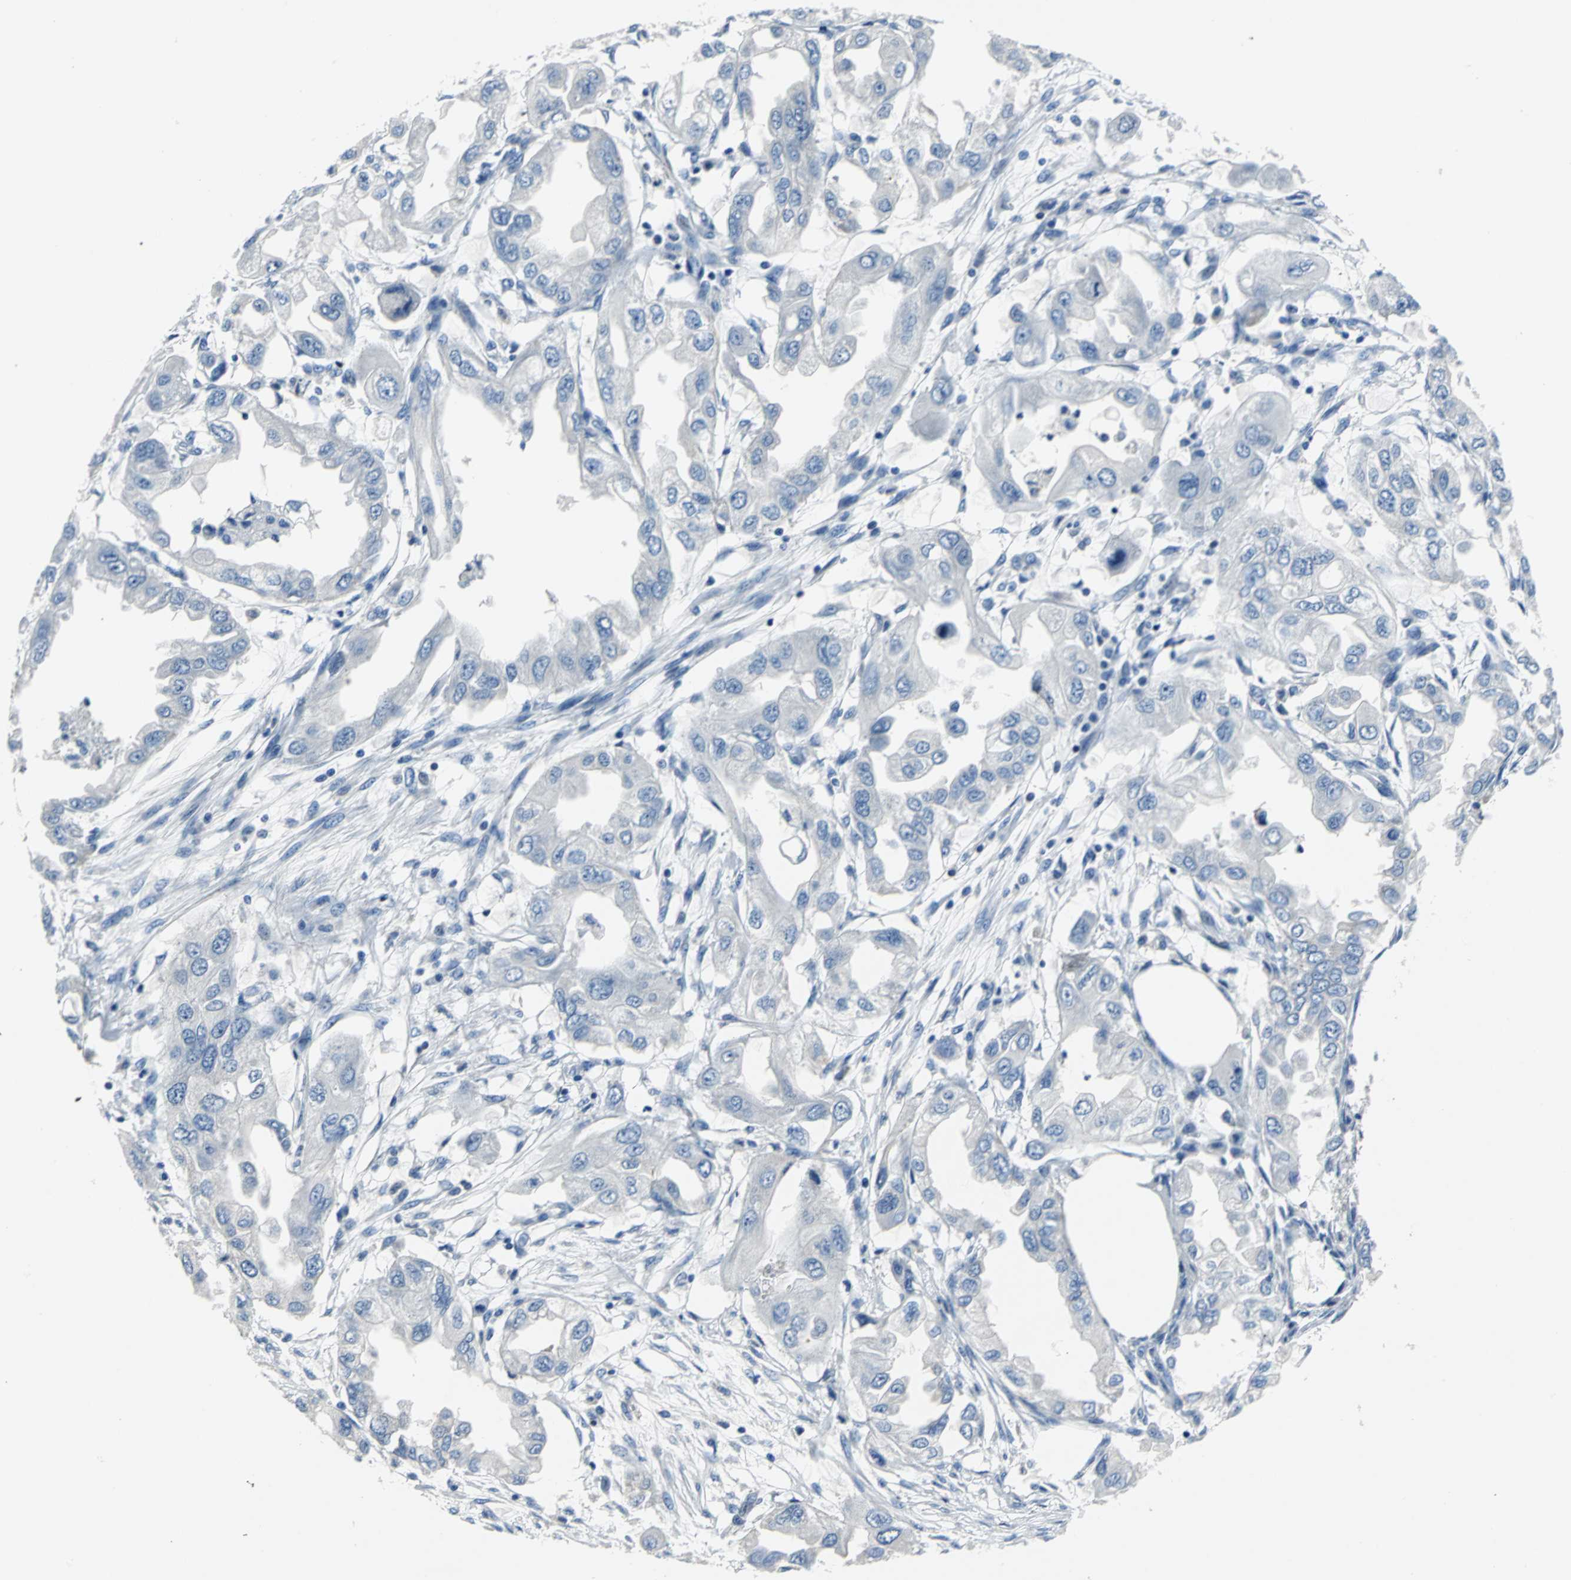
{"staining": {"intensity": "weak", "quantity": "25%-75%", "location": "cytoplasmic/membranous"}, "tissue": "endometrial cancer", "cell_type": "Tumor cells", "image_type": "cancer", "snomed": [{"axis": "morphology", "description": "Adenocarcinoma, NOS"}, {"axis": "topography", "description": "Endometrium"}], "caption": "About 25%-75% of tumor cells in human adenocarcinoma (endometrial) display weak cytoplasmic/membranous protein expression as visualized by brown immunohistochemical staining.", "gene": "IFI6", "patient": {"sex": "female", "age": 67}}